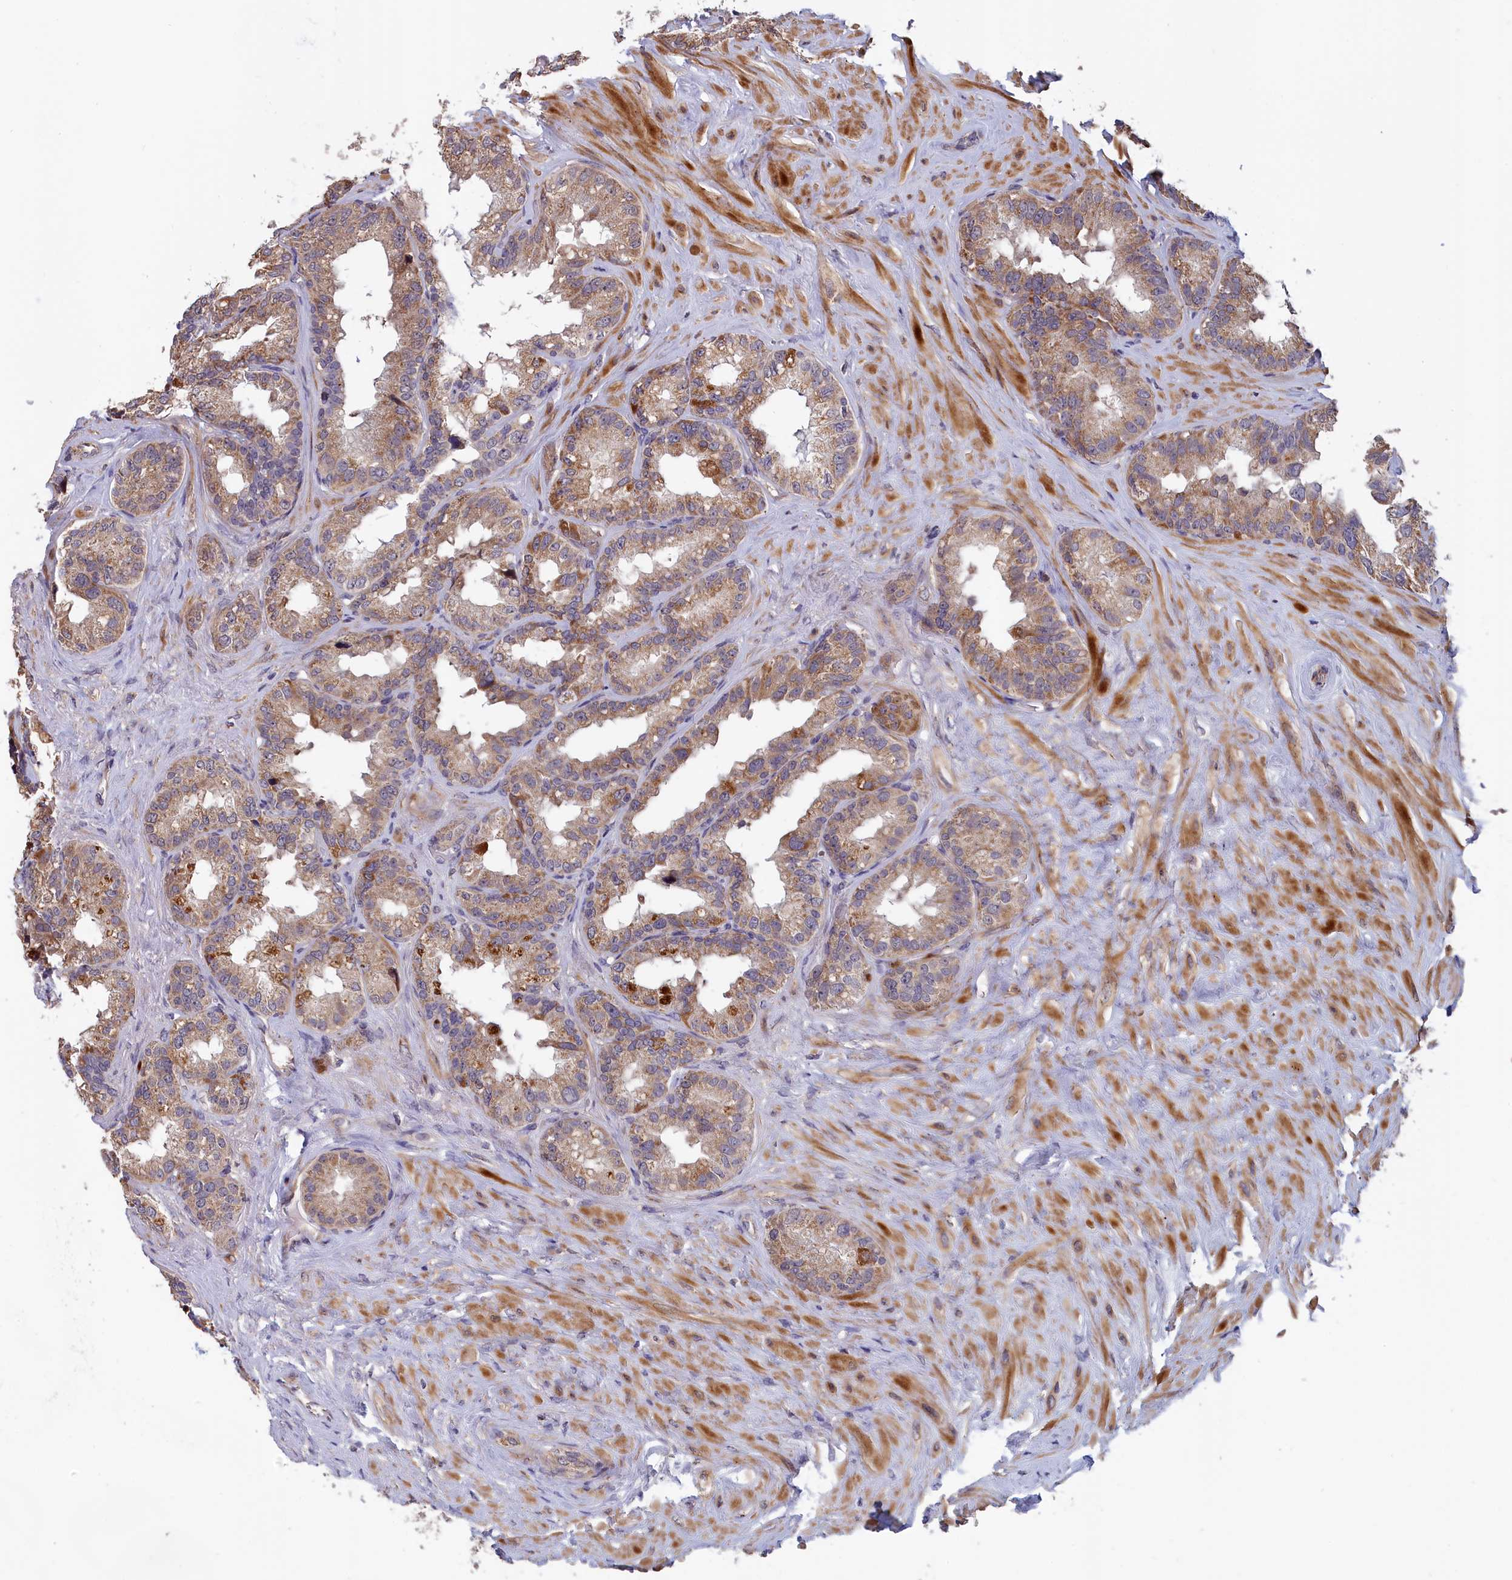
{"staining": {"intensity": "moderate", "quantity": "25%-75%", "location": "cytoplasmic/membranous"}, "tissue": "seminal vesicle", "cell_type": "Glandular cells", "image_type": "normal", "snomed": [{"axis": "morphology", "description": "Normal tissue, NOS"}, {"axis": "topography", "description": "Seminal veicle"}], "caption": "Immunohistochemistry micrograph of unremarkable seminal vesicle: seminal vesicle stained using immunohistochemistry displays medium levels of moderate protein expression localized specifically in the cytoplasmic/membranous of glandular cells, appearing as a cytoplasmic/membranous brown color.", "gene": "EPB41L4B", "patient": {"sex": "male", "age": 80}}